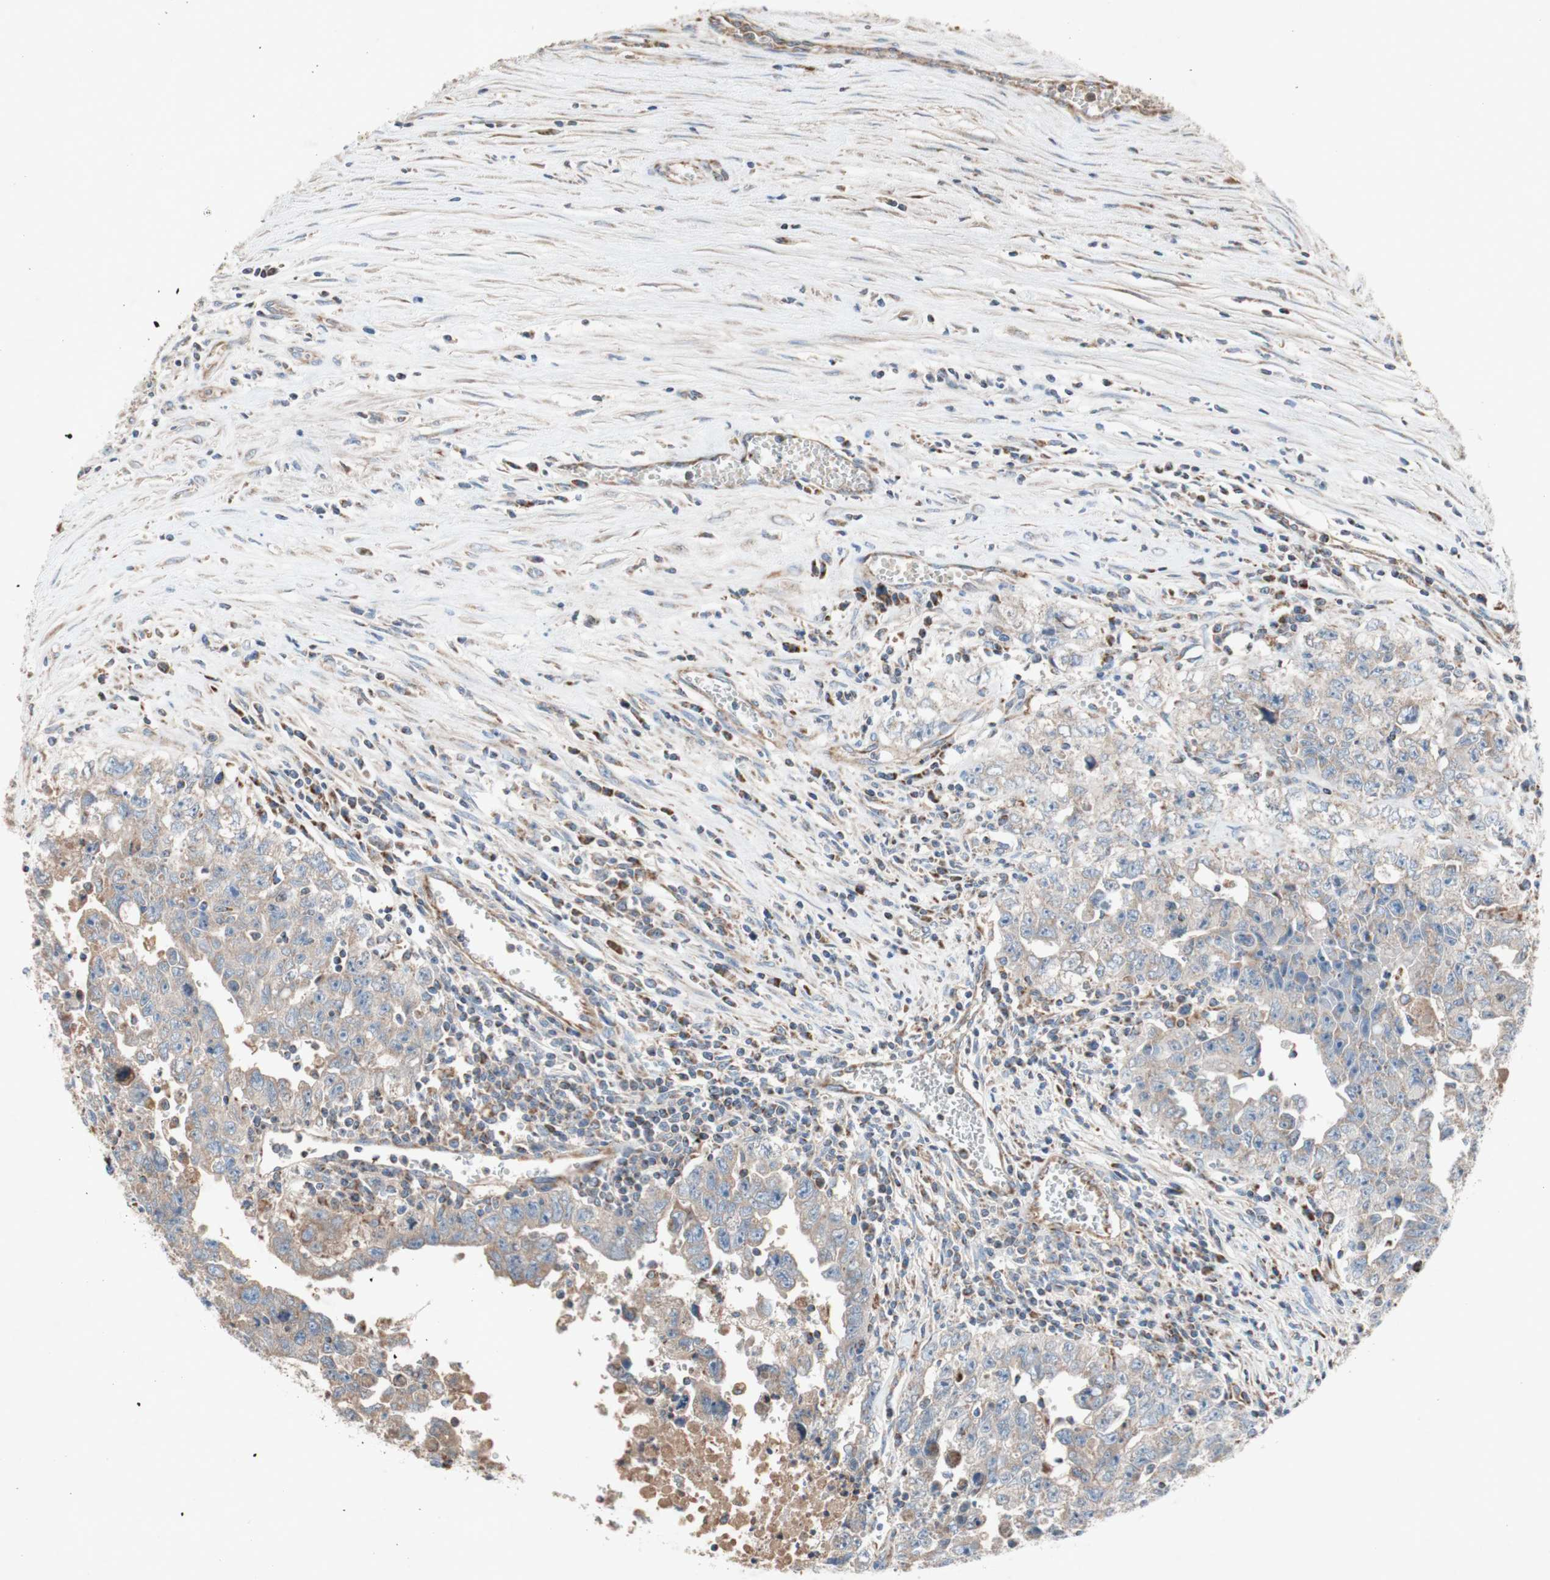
{"staining": {"intensity": "weak", "quantity": "25%-75%", "location": "cytoplasmic/membranous"}, "tissue": "testis cancer", "cell_type": "Tumor cells", "image_type": "cancer", "snomed": [{"axis": "morphology", "description": "Carcinoma, Embryonal, NOS"}, {"axis": "topography", "description": "Testis"}], "caption": "A histopathology image of human testis cancer stained for a protein shows weak cytoplasmic/membranous brown staining in tumor cells.", "gene": "SDHB", "patient": {"sex": "male", "age": 28}}